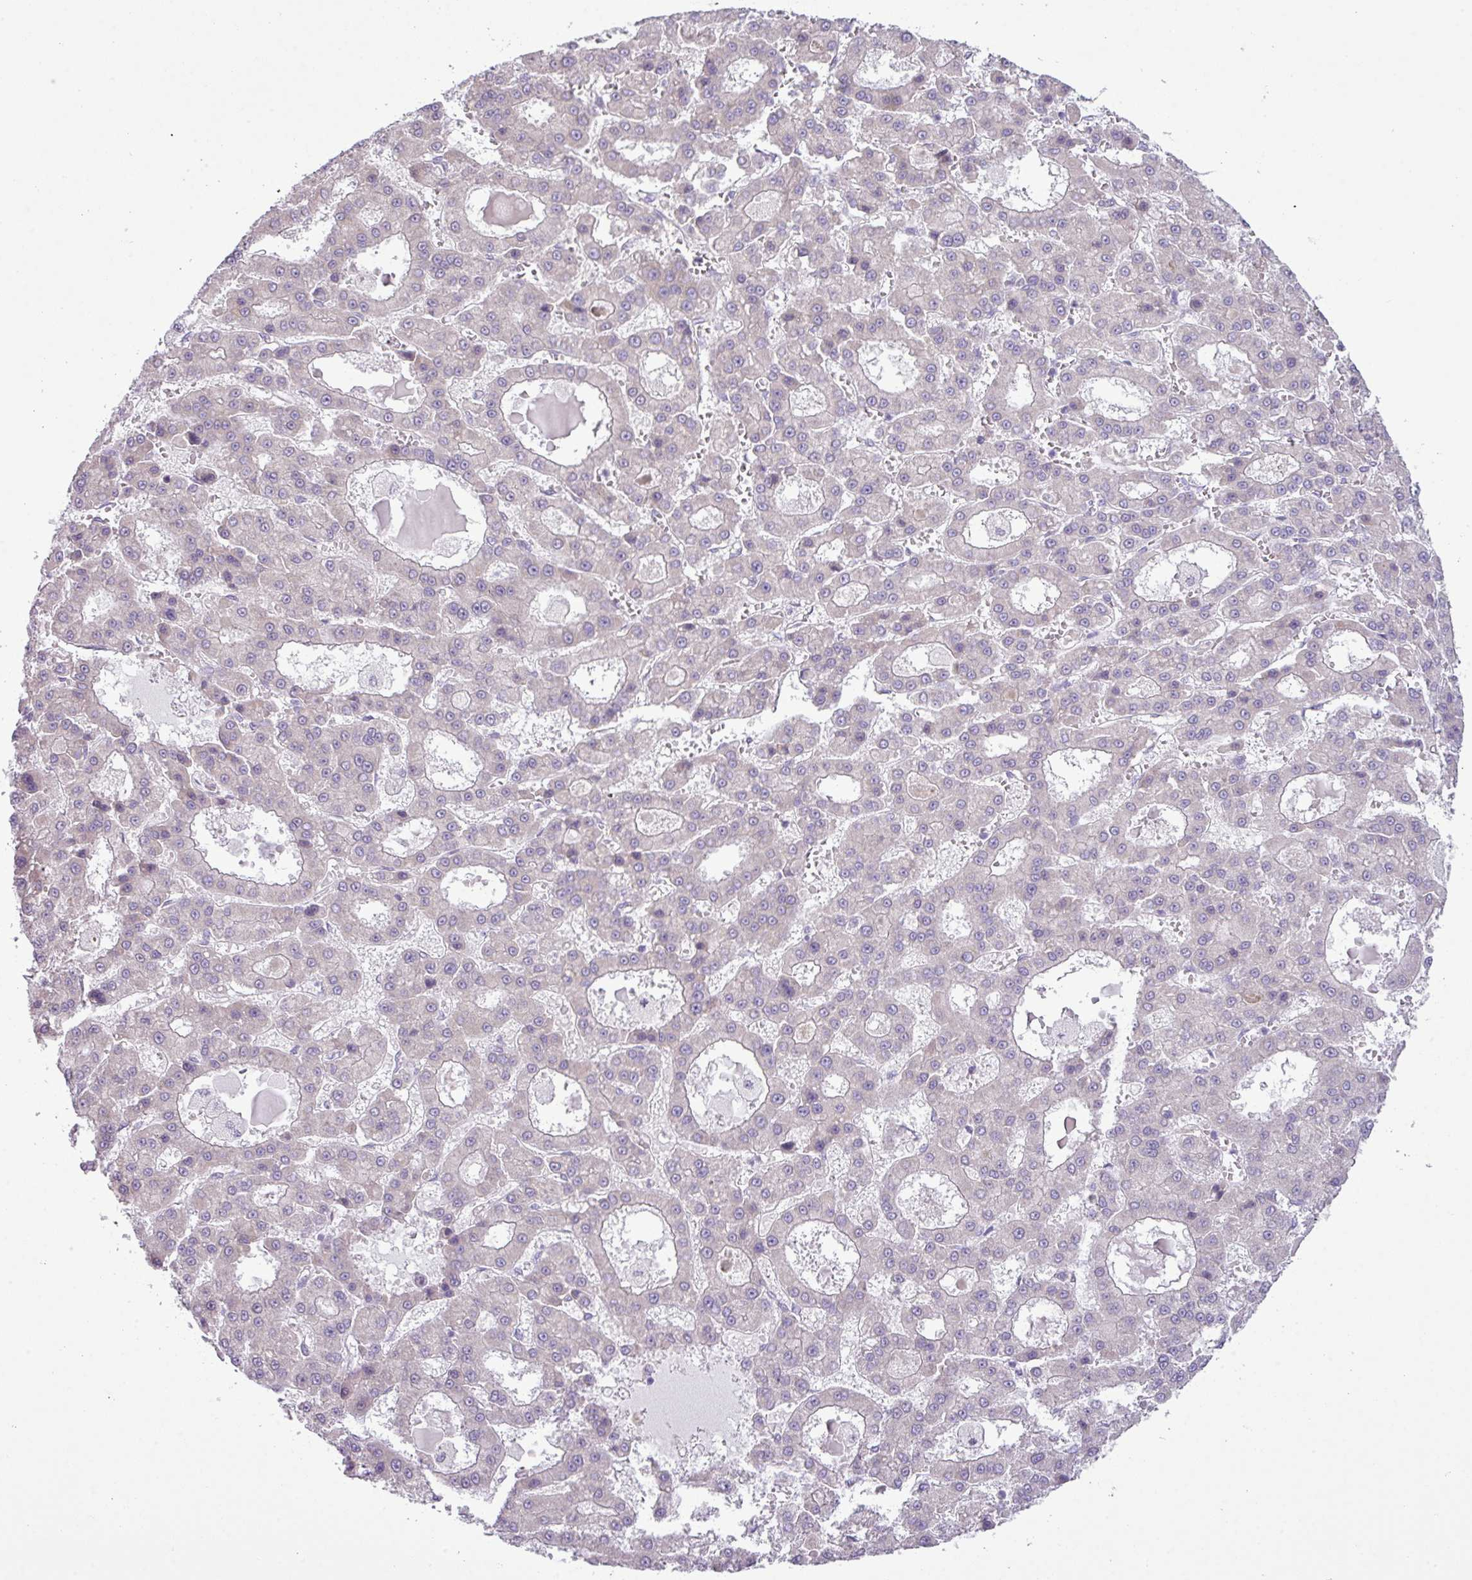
{"staining": {"intensity": "negative", "quantity": "none", "location": "none"}, "tissue": "liver cancer", "cell_type": "Tumor cells", "image_type": "cancer", "snomed": [{"axis": "morphology", "description": "Carcinoma, Hepatocellular, NOS"}, {"axis": "topography", "description": "Liver"}], "caption": "Immunohistochemistry (IHC) image of liver cancer (hepatocellular carcinoma) stained for a protein (brown), which shows no positivity in tumor cells.", "gene": "MAK16", "patient": {"sex": "male", "age": 70}}